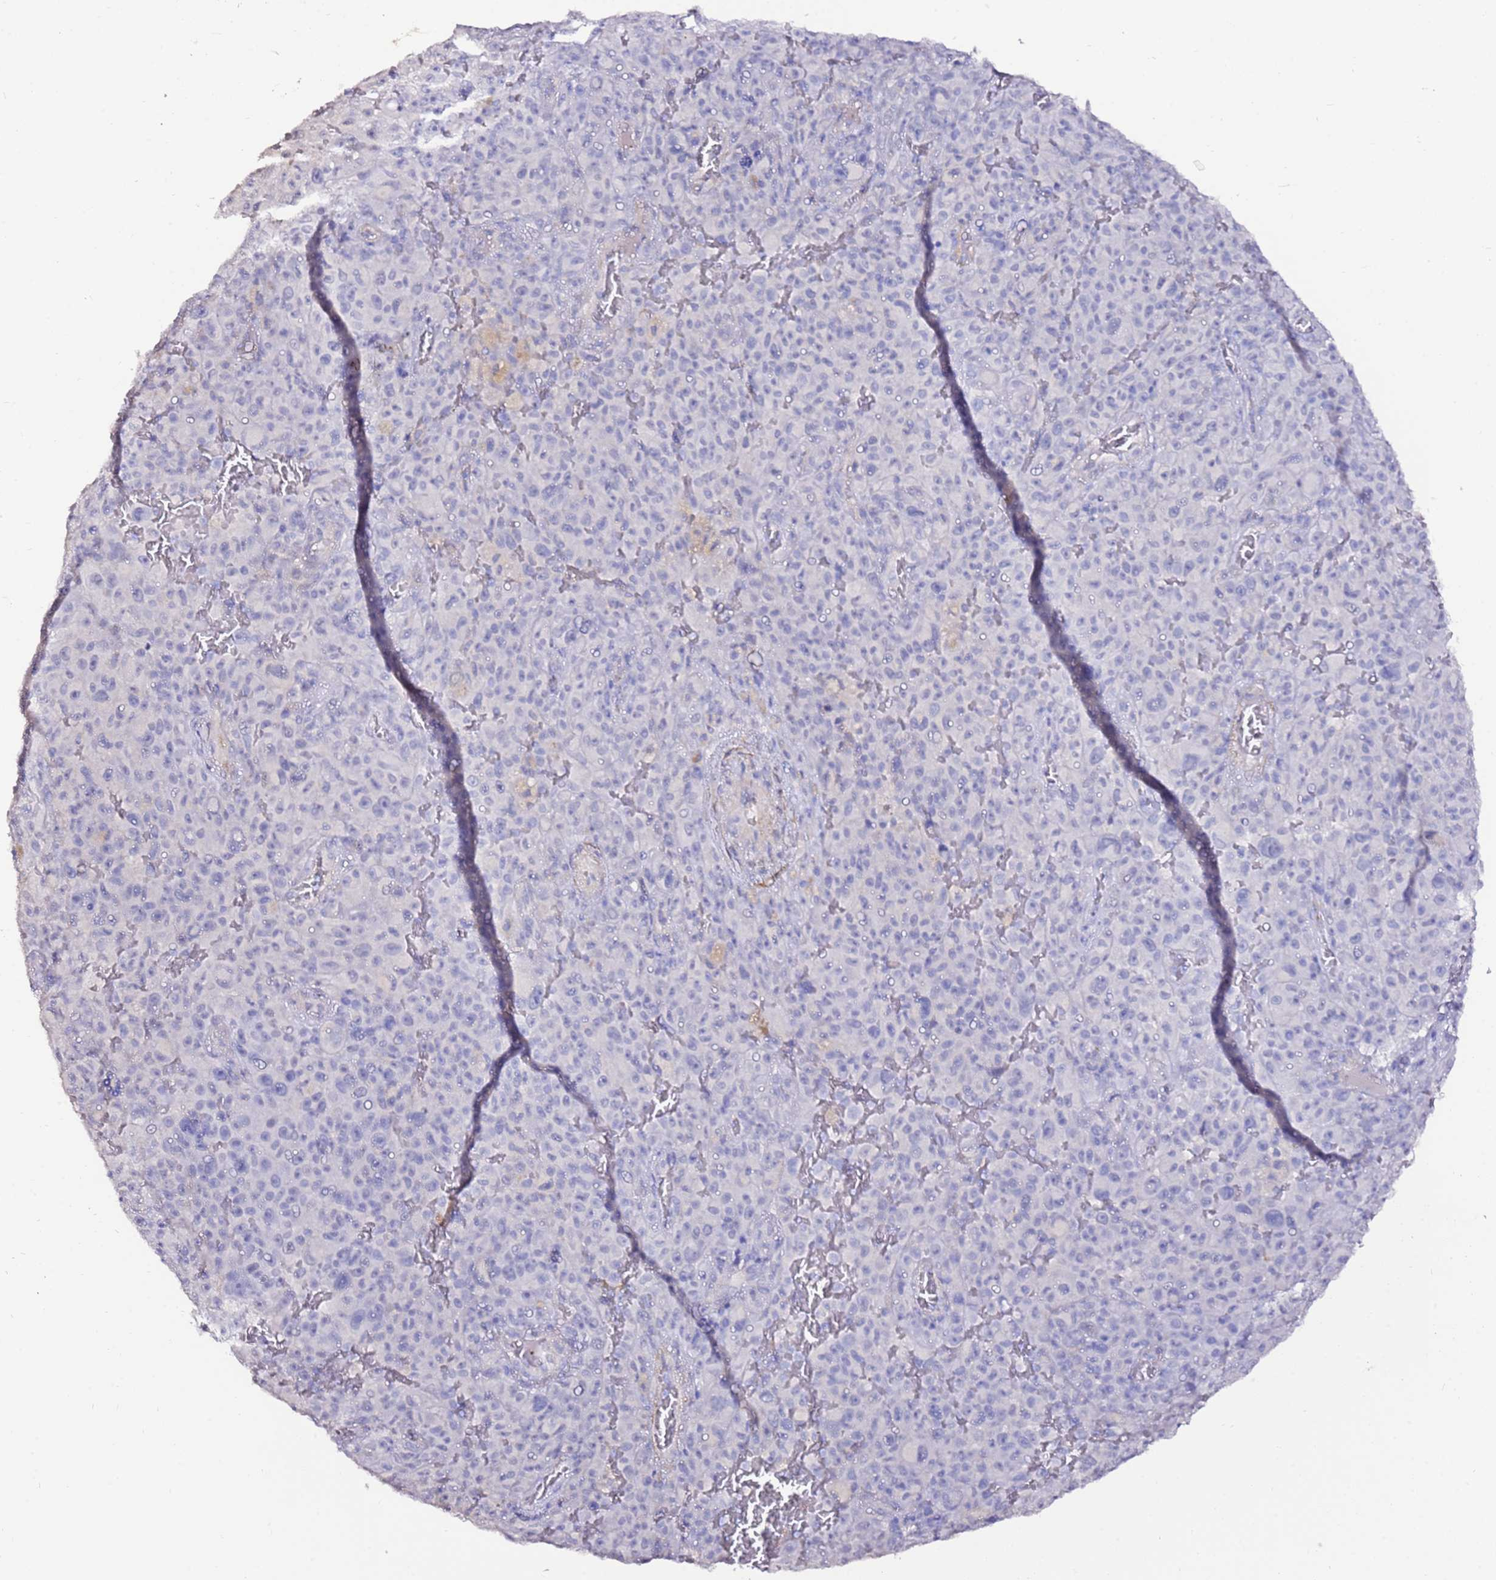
{"staining": {"intensity": "negative", "quantity": "none", "location": "none"}, "tissue": "melanoma", "cell_type": "Tumor cells", "image_type": "cancer", "snomed": [{"axis": "morphology", "description": "Malignant melanoma, NOS"}, {"axis": "topography", "description": "Skin"}], "caption": "Immunohistochemical staining of malignant melanoma demonstrates no significant positivity in tumor cells.", "gene": "ART5", "patient": {"sex": "female", "age": 82}}